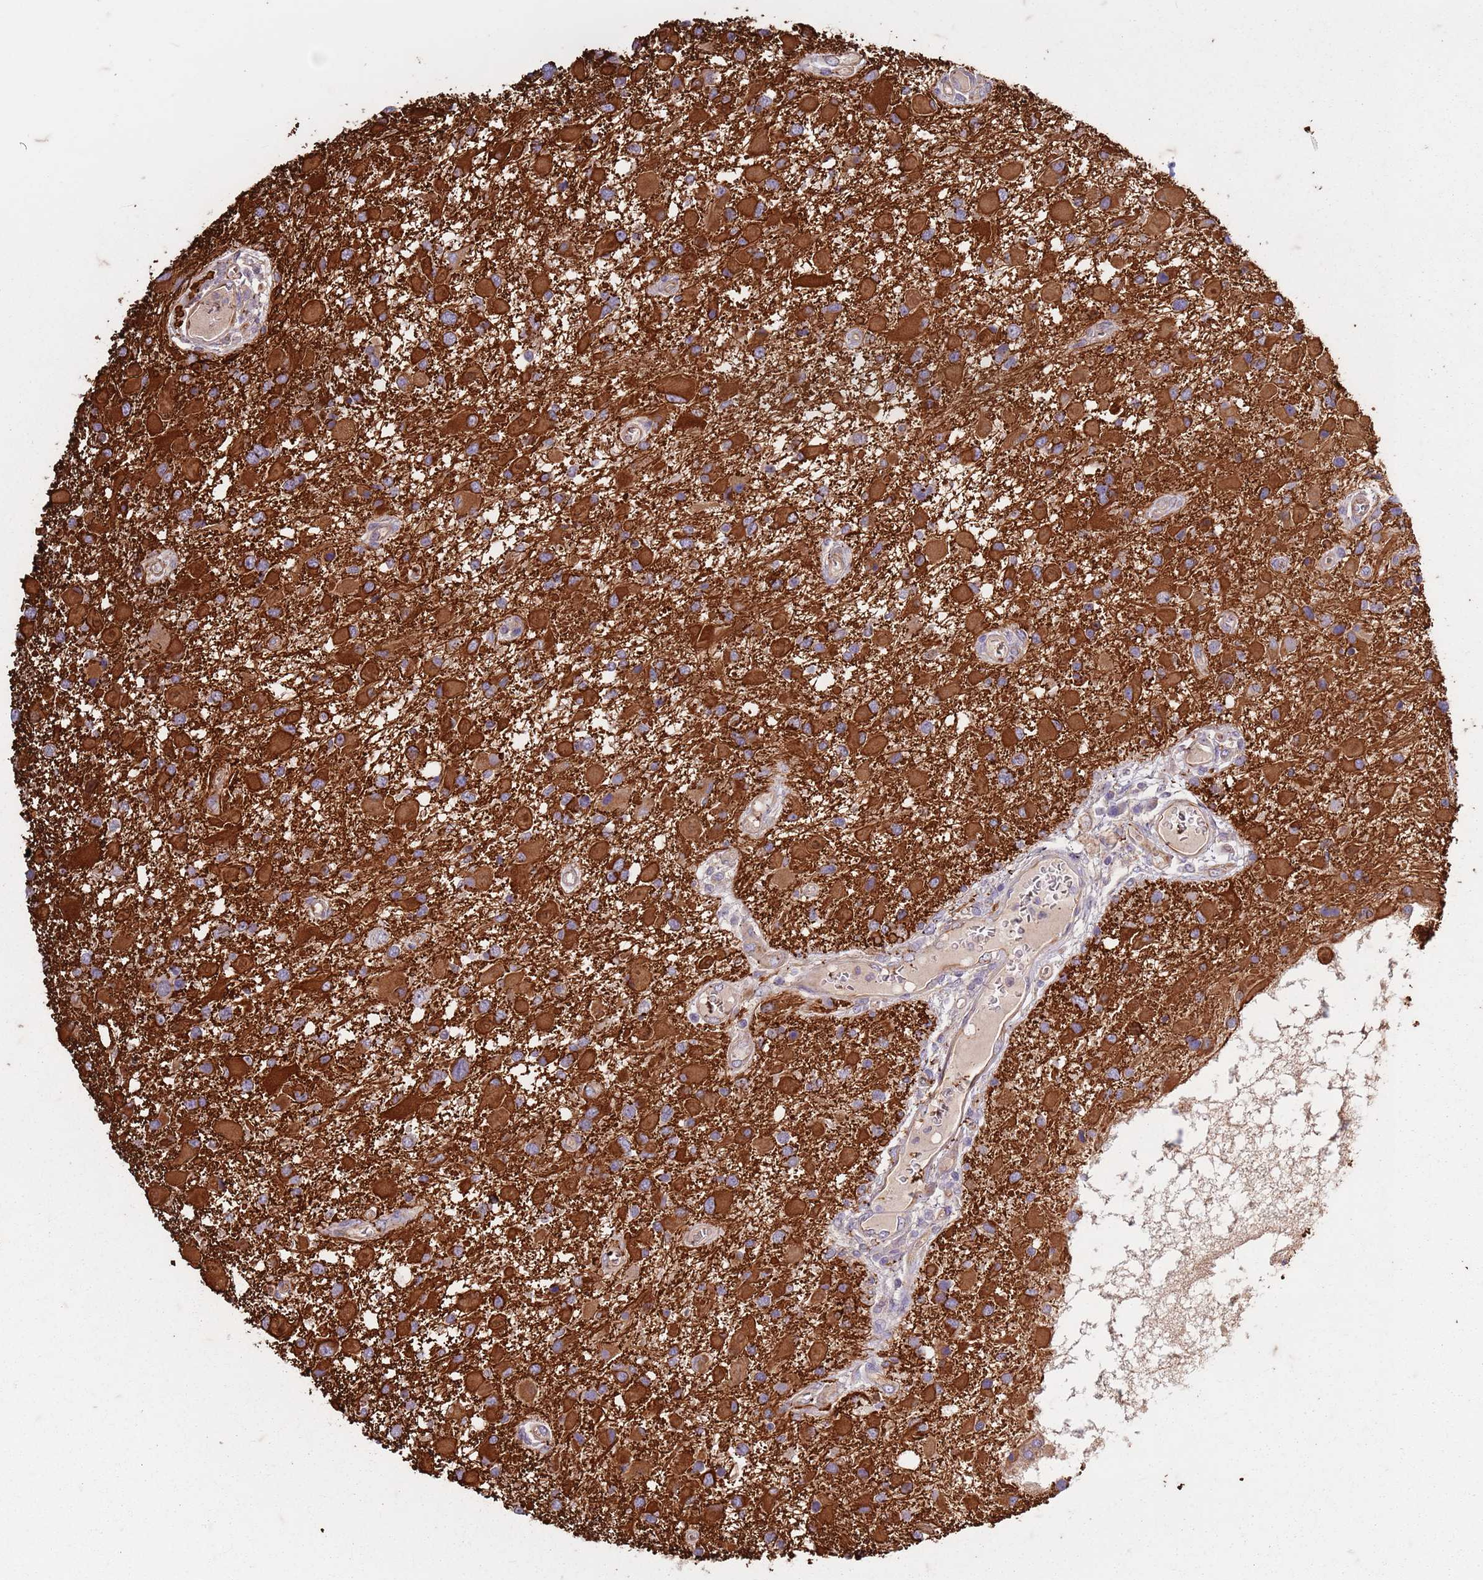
{"staining": {"intensity": "strong", "quantity": ">75%", "location": "cytoplasmic/membranous"}, "tissue": "glioma", "cell_type": "Tumor cells", "image_type": "cancer", "snomed": [{"axis": "morphology", "description": "Glioma, malignant, High grade"}, {"axis": "topography", "description": "Brain"}], "caption": "IHC micrograph of neoplastic tissue: glioma stained using immunohistochemistry (IHC) demonstrates high levels of strong protein expression localized specifically in the cytoplasmic/membranous of tumor cells, appearing as a cytoplasmic/membranous brown color.", "gene": "TAS2R38", "patient": {"sex": "male", "age": 53}}